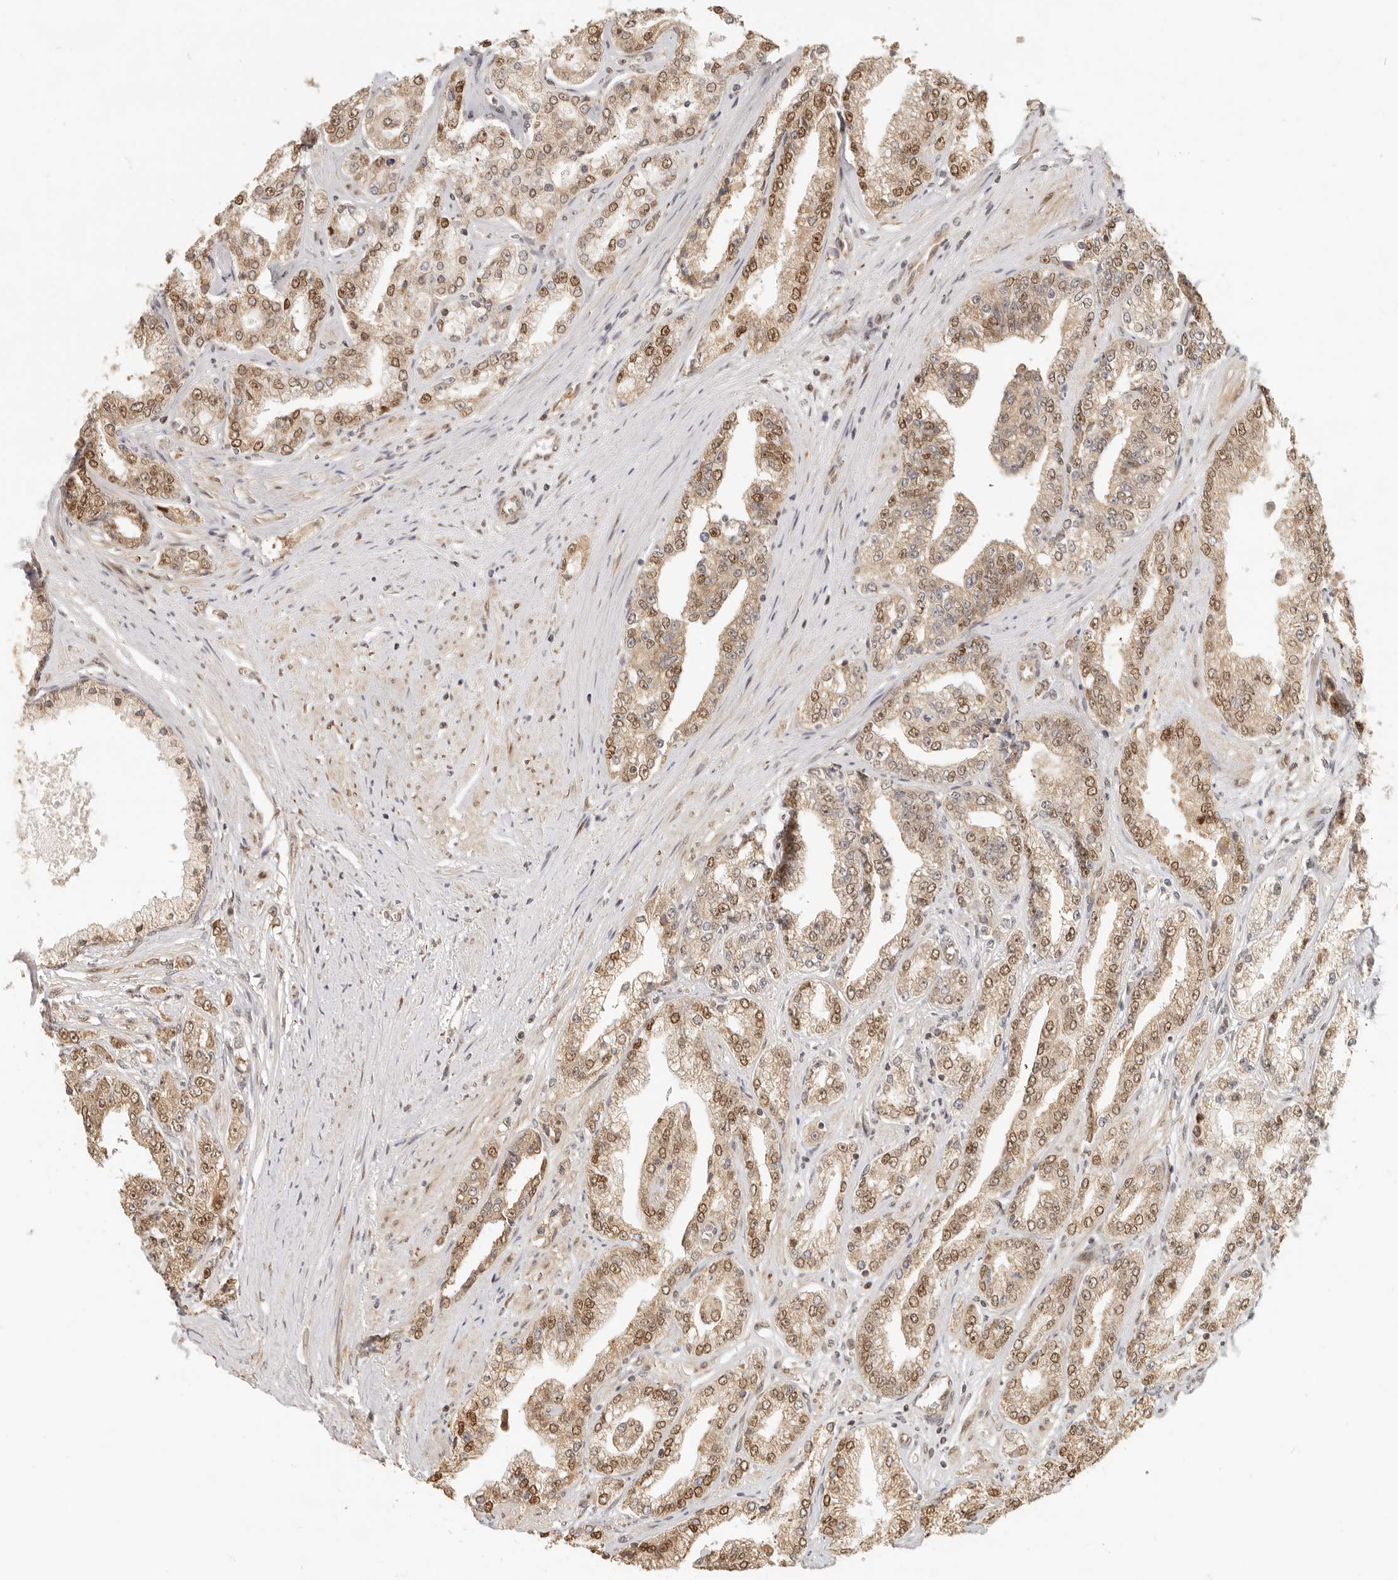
{"staining": {"intensity": "moderate", "quantity": ">75%", "location": "cytoplasmic/membranous,nuclear"}, "tissue": "prostate cancer", "cell_type": "Tumor cells", "image_type": "cancer", "snomed": [{"axis": "morphology", "description": "Adenocarcinoma, High grade"}, {"axis": "topography", "description": "Prostate"}], "caption": "Protein analysis of prostate cancer (high-grade adenocarcinoma) tissue demonstrates moderate cytoplasmic/membranous and nuclear expression in about >75% of tumor cells. The protein of interest is shown in brown color, while the nuclei are stained blue.", "gene": "TUFT1", "patient": {"sex": "male", "age": 71}}